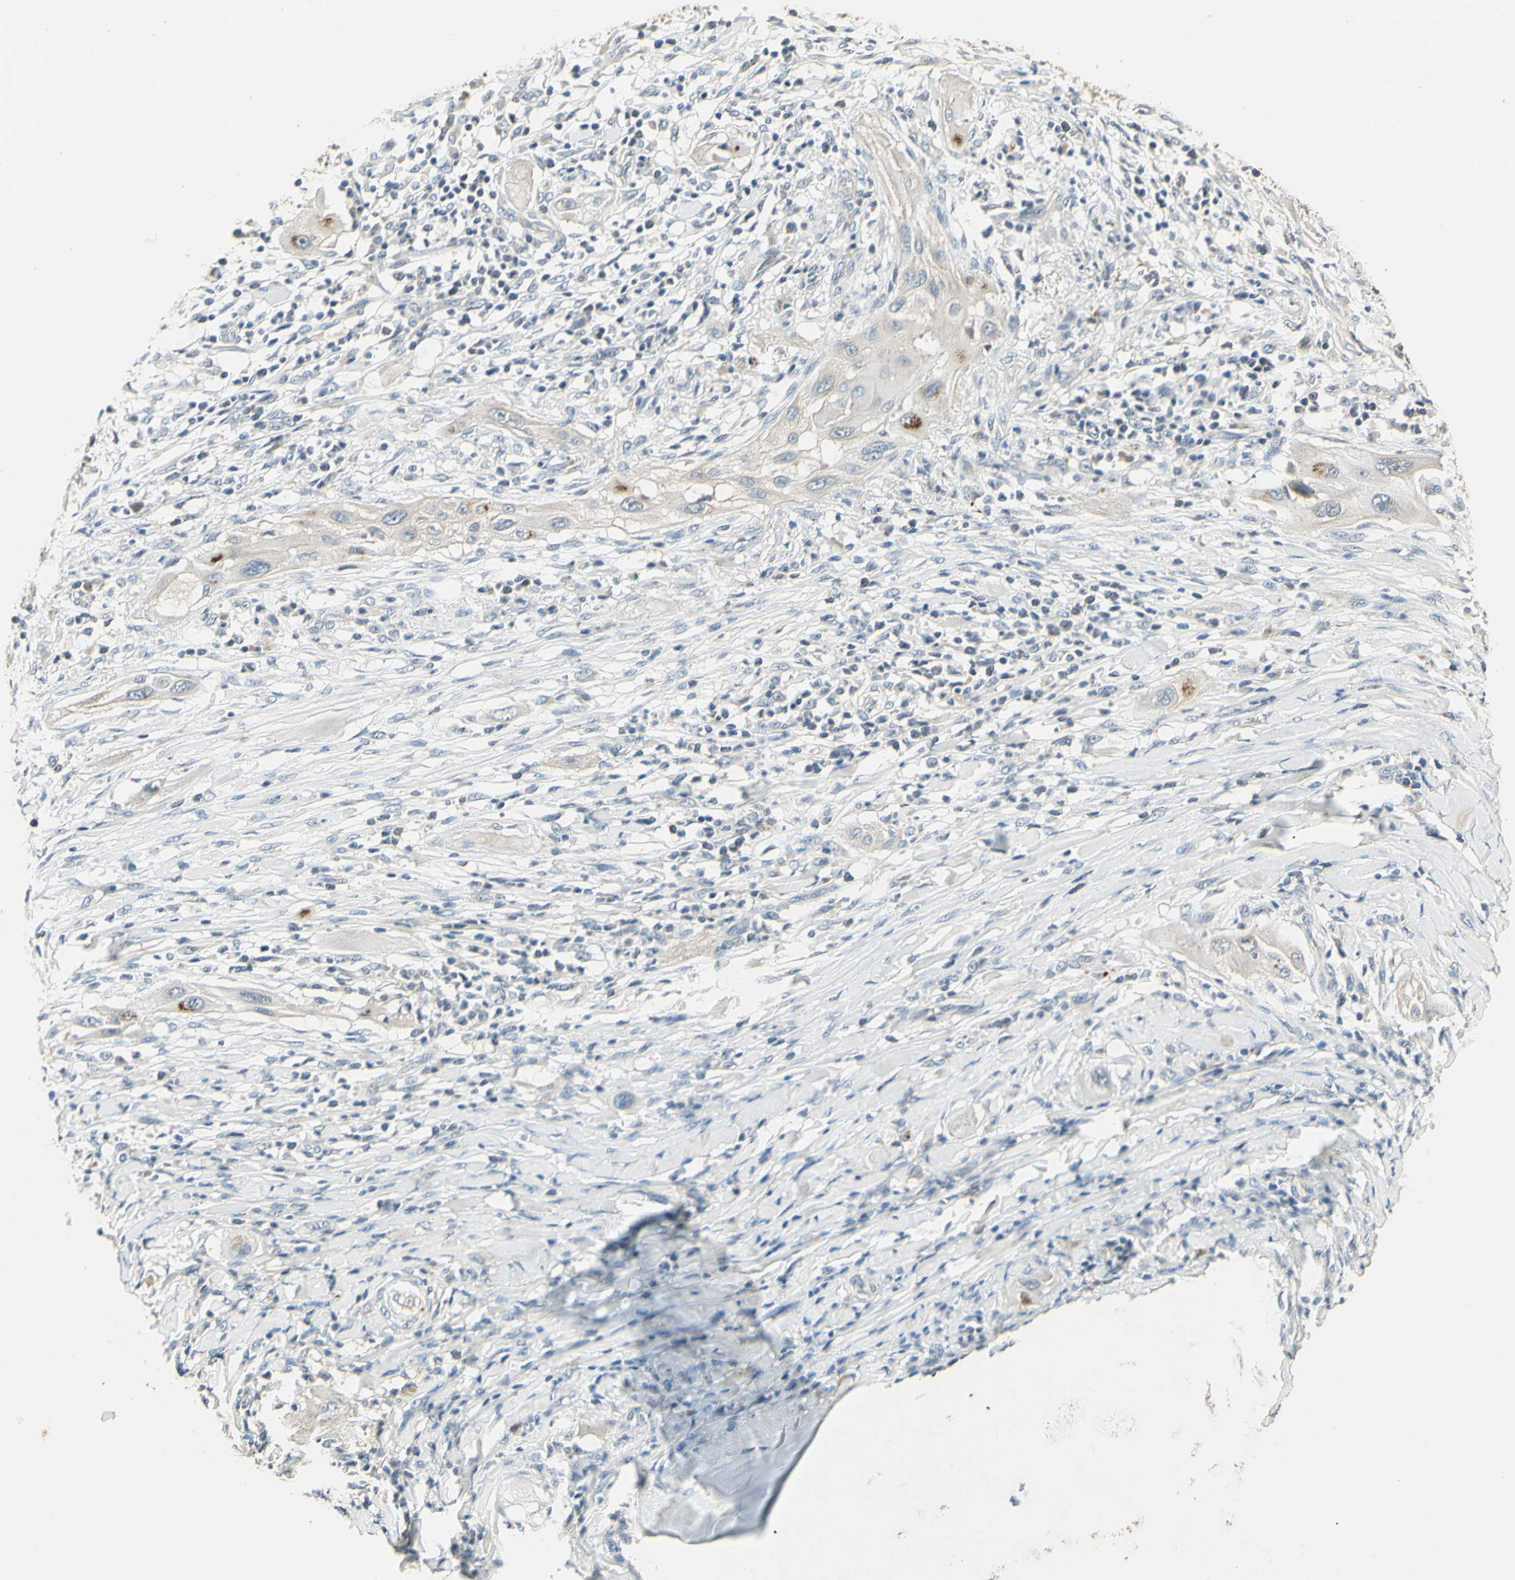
{"staining": {"intensity": "negative", "quantity": "none", "location": "none"}, "tissue": "lung cancer", "cell_type": "Tumor cells", "image_type": "cancer", "snomed": [{"axis": "morphology", "description": "Squamous cell carcinoma, NOS"}, {"axis": "topography", "description": "Lung"}], "caption": "Human lung cancer stained for a protein using immunohistochemistry exhibits no staining in tumor cells.", "gene": "ARHGEF17", "patient": {"sex": "female", "age": 47}}